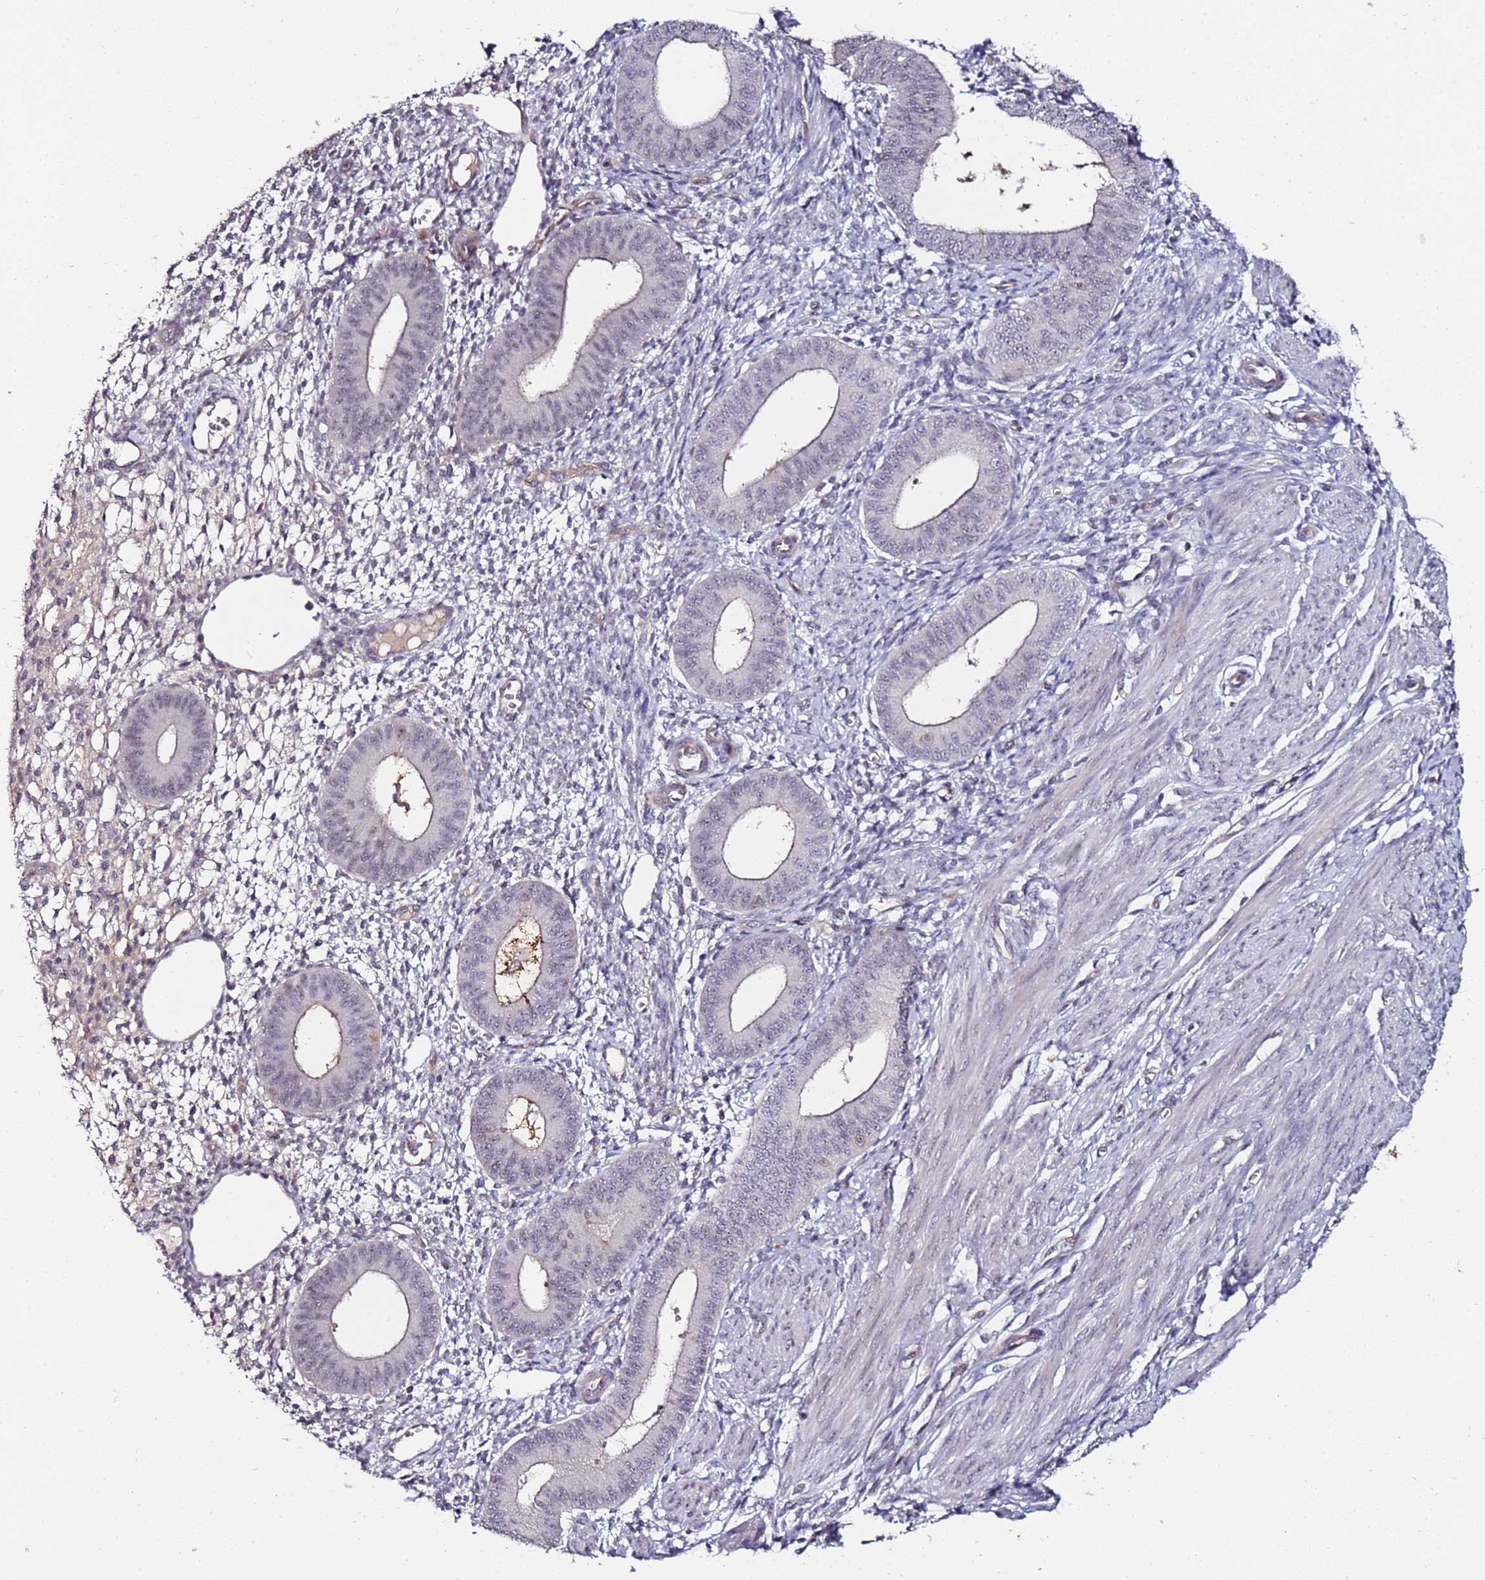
{"staining": {"intensity": "negative", "quantity": "none", "location": "none"}, "tissue": "endometrium", "cell_type": "Cells in endometrial stroma", "image_type": "normal", "snomed": [{"axis": "morphology", "description": "Normal tissue, NOS"}, {"axis": "topography", "description": "Endometrium"}], "caption": "Unremarkable endometrium was stained to show a protein in brown. There is no significant positivity in cells in endometrial stroma. (DAB (3,3'-diaminobenzidine) IHC with hematoxylin counter stain).", "gene": "DUSP28", "patient": {"sex": "female", "age": 49}}